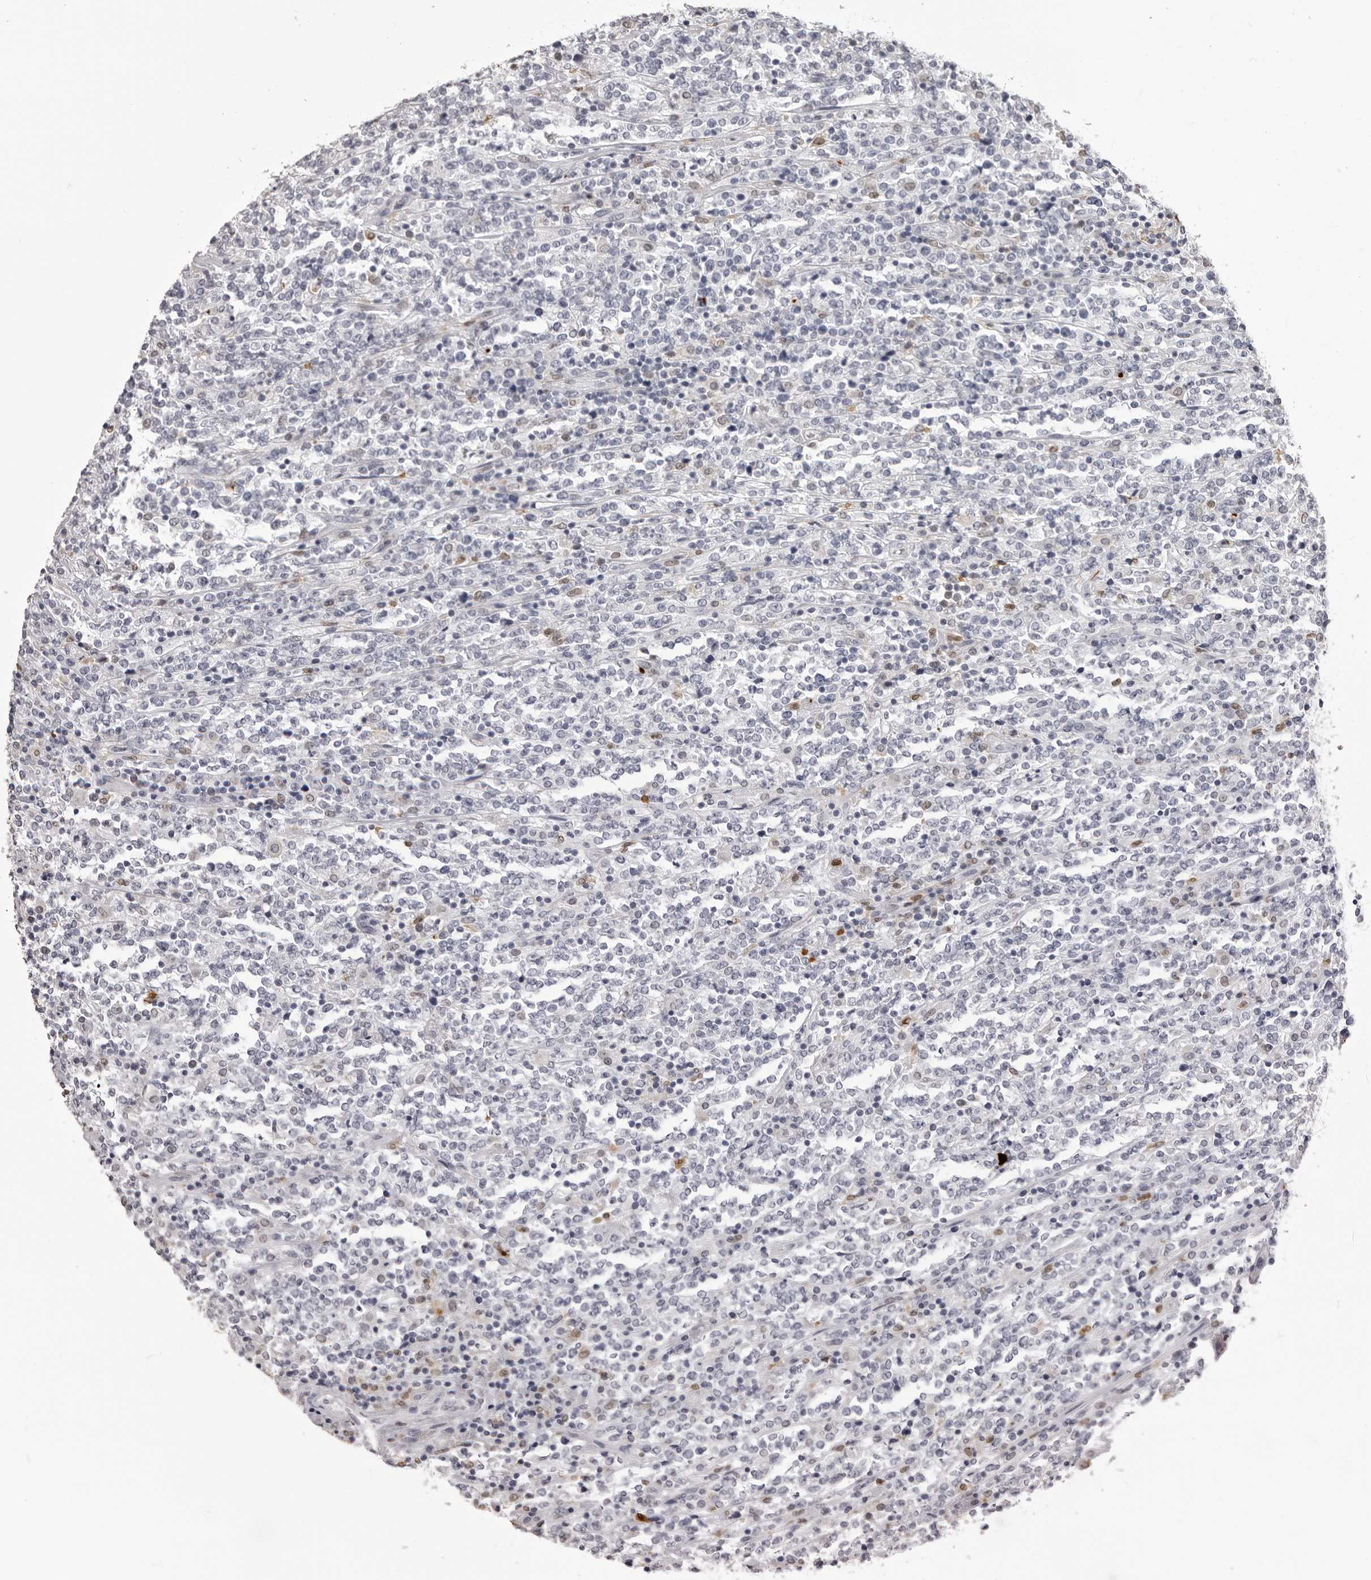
{"staining": {"intensity": "negative", "quantity": "none", "location": "none"}, "tissue": "lymphoma", "cell_type": "Tumor cells", "image_type": "cancer", "snomed": [{"axis": "morphology", "description": "Malignant lymphoma, non-Hodgkin's type, High grade"}, {"axis": "topography", "description": "Soft tissue"}], "caption": "This photomicrograph is of lymphoma stained with IHC to label a protein in brown with the nuclei are counter-stained blue. There is no positivity in tumor cells. (Immunohistochemistry (ihc), brightfield microscopy, high magnification).", "gene": "IL31", "patient": {"sex": "male", "age": 18}}